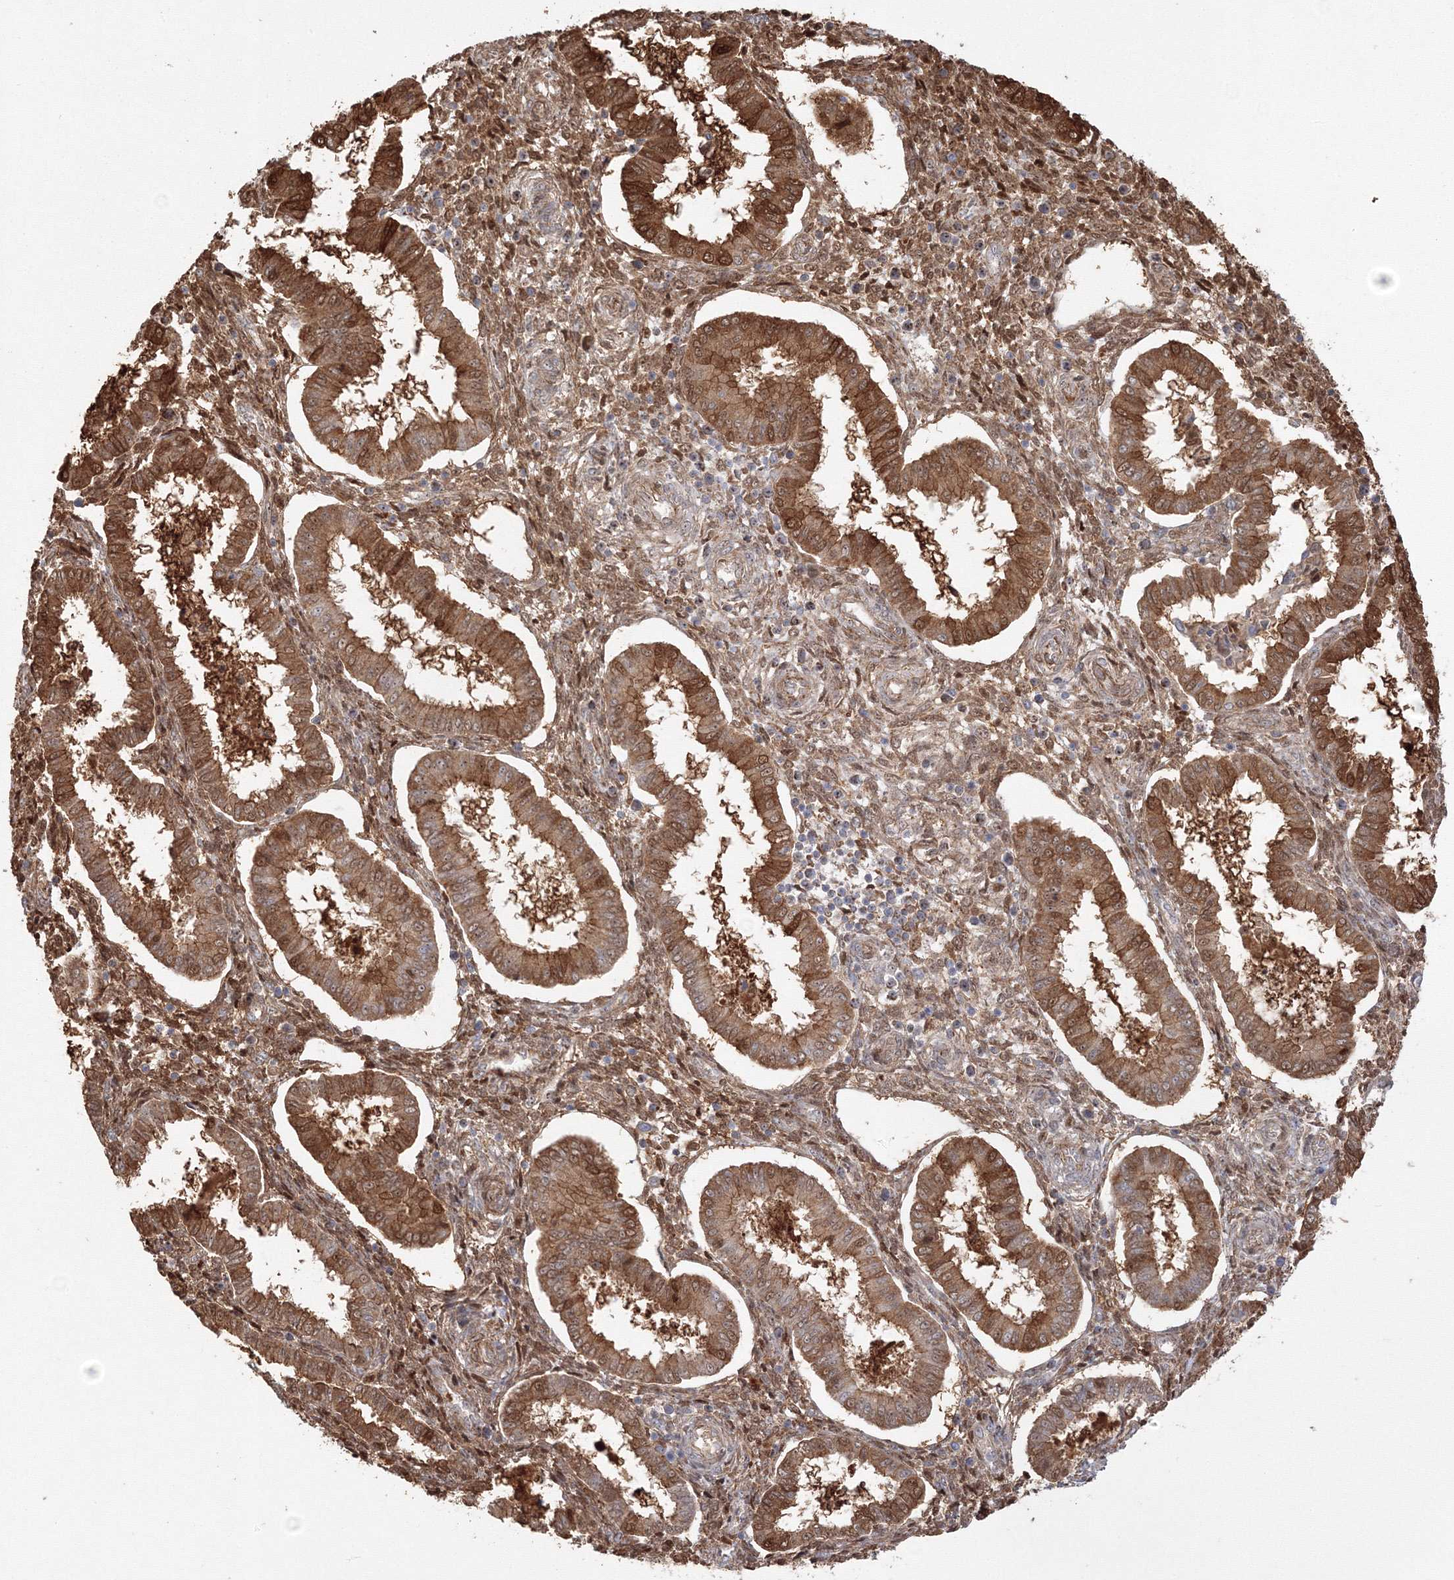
{"staining": {"intensity": "moderate", "quantity": ">75%", "location": "cytoplasmic/membranous,nuclear"}, "tissue": "endometrium", "cell_type": "Cells in endometrial stroma", "image_type": "normal", "snomed": [{"axis": "morphology", "description": "Normal tissue, NOS"}, {"axis": "topography", "description": "Endometrium"}], "caption": "About >75% of cells in endometrial stroma in normal human endometrium reveal moderate cytoplasmic/membranous,nuclear protein staining as visualized by brown immunohistochemical staining.", "gene": "NPM3", "patient": {"sex": "female", "age": 24}}